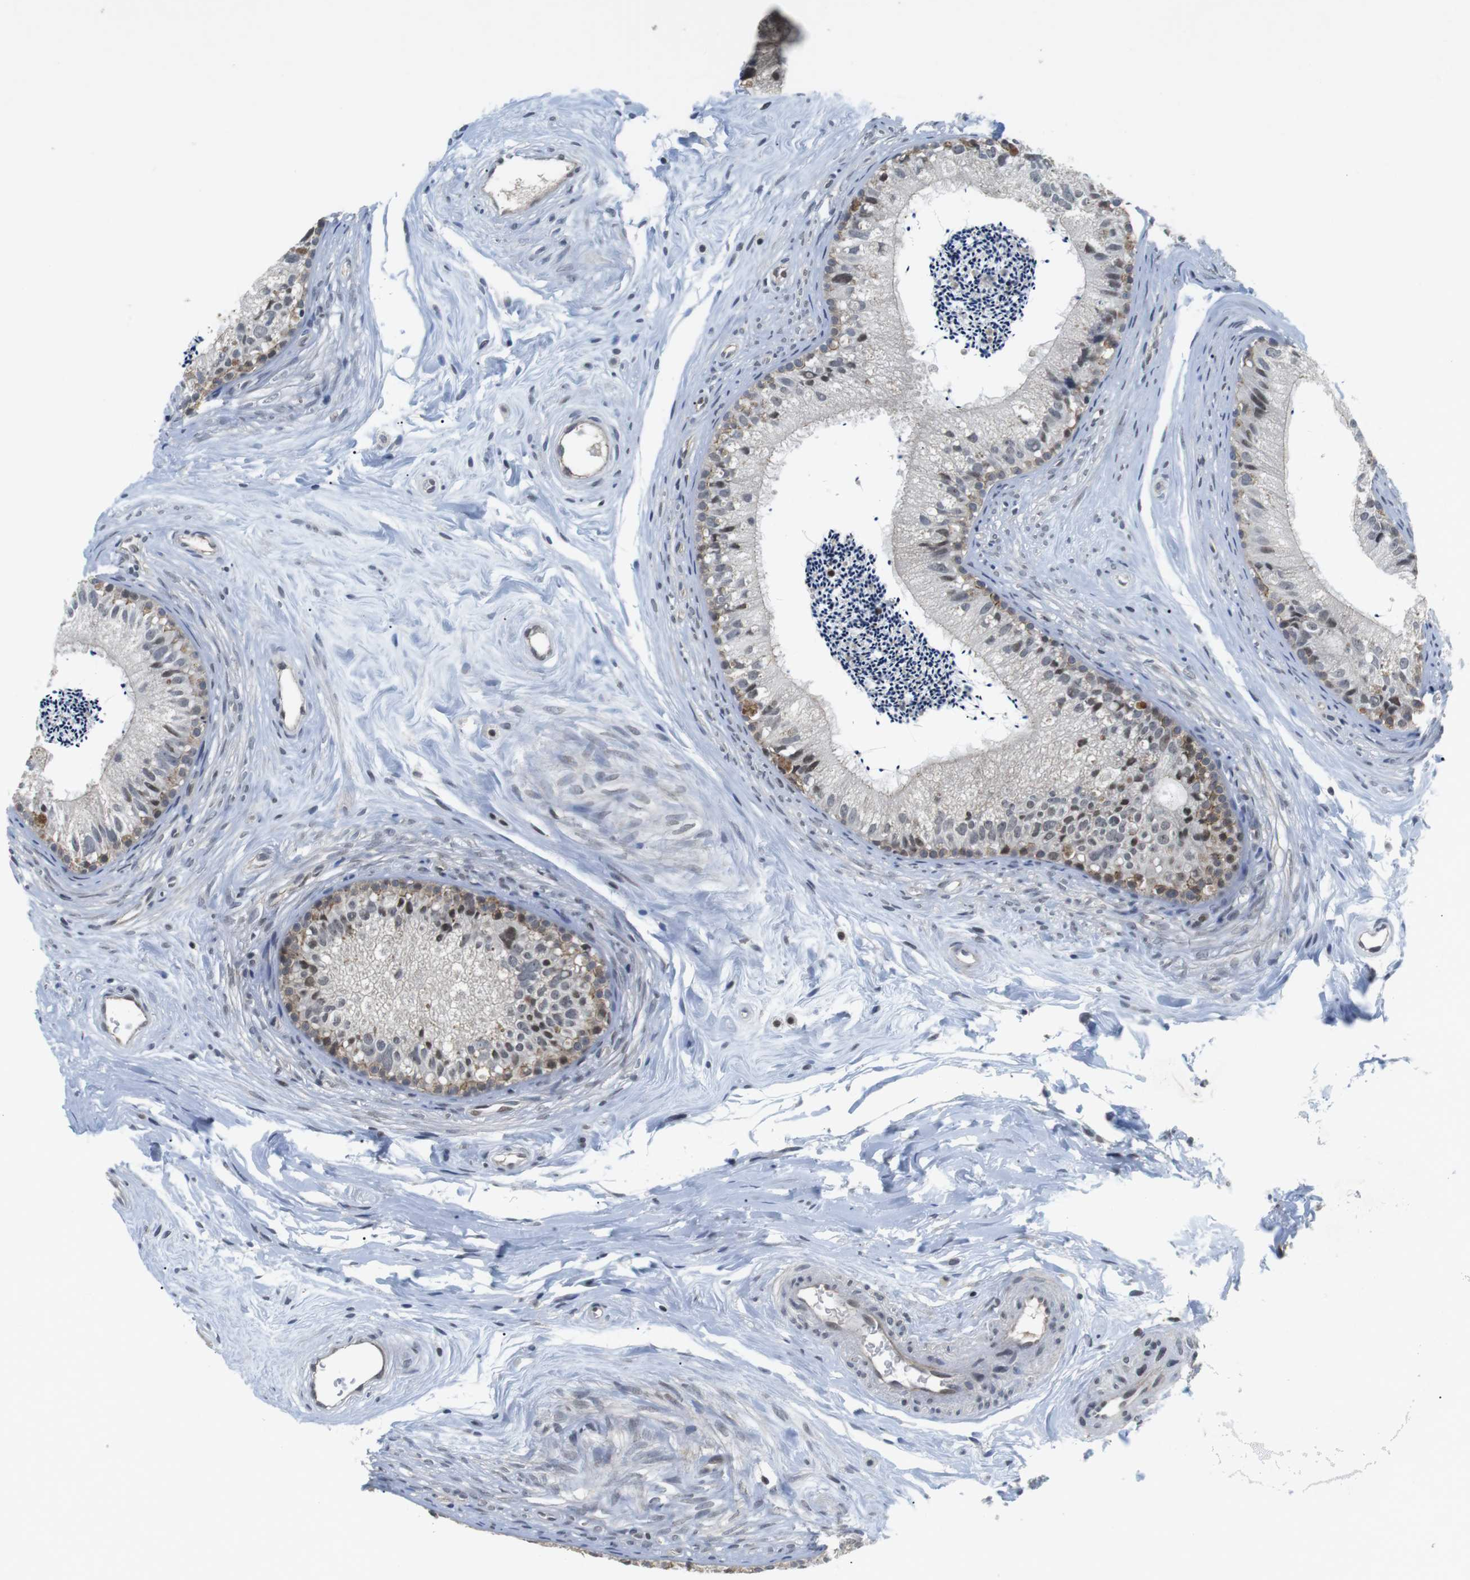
{"staining": {"intensity": "moderate", "quantity": "<25%", "location": "cytoplasmic/membranous,nuclear"}, "tissue": "epididymis", "cell_type": "Glandular cells", "image_type": "normal", "snomed": [{"axis": "morphology", "description": "Normal tissue, NOS"}, {"axis": "topography", "description": "Epididymis"}], "caption": "Moderate cytoplasmic/membranous,nuclear staining for a protein is seen in approximately <25% of glandular cells of normal epididymis using IHC.", "gene": "NECTIN1", "patient": {"sex": "male", "age": 56}}